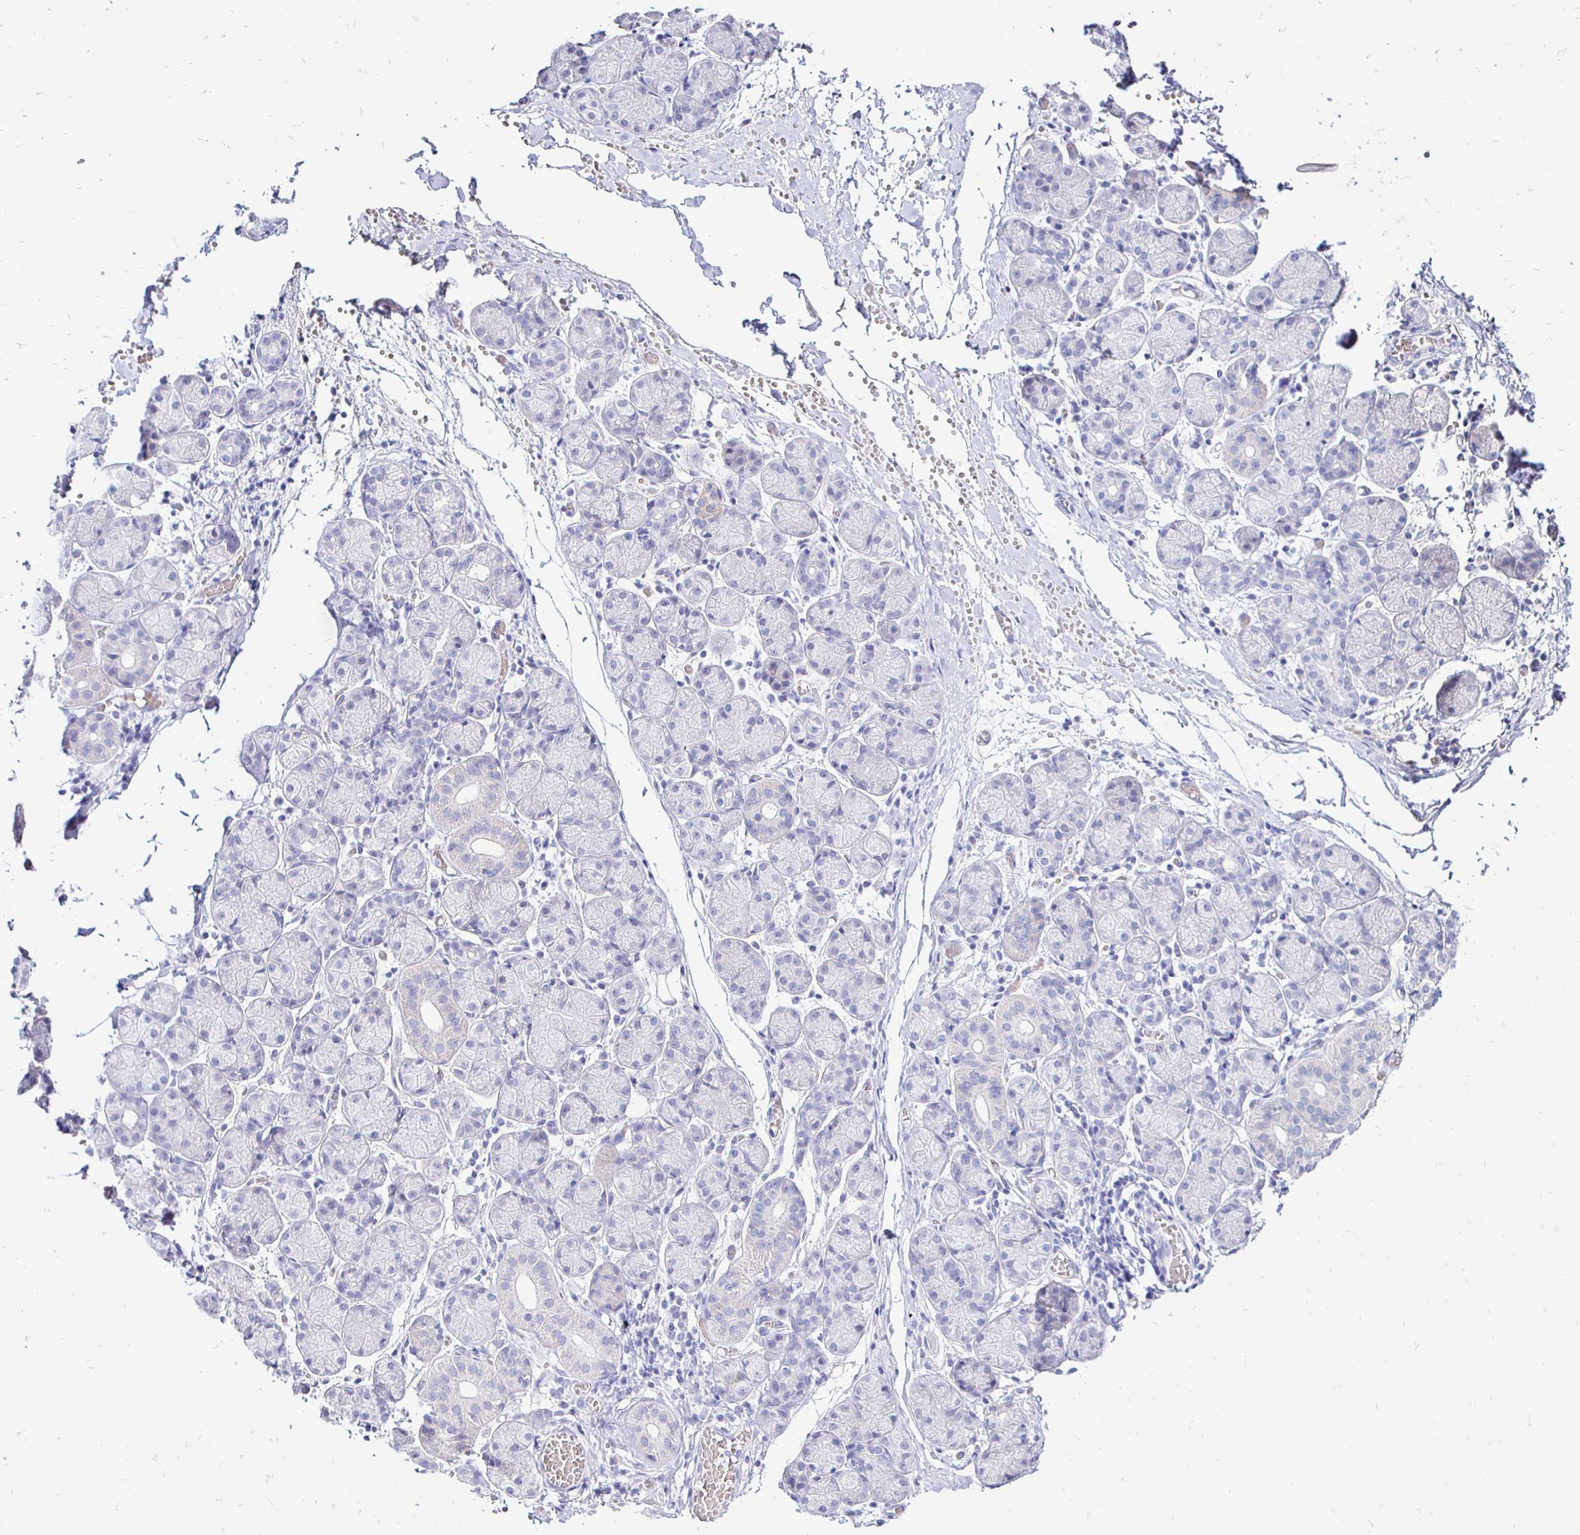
{"staining": {"intensity": "negative", "quantity": "none", "location": "none"}, "tissue": "salivary gland", "cell_type": "Glandular cells", "image_type": "normal", "snomed": [{"axis": "morphology", "description": "Normal tissue, NOS"}, {"axis": "topography", "description": "Salivary gland"}], "caption": "Immunohistochemistry (IHC) of normal human salivary gland demonstrates no staining in glandular cells. Nuclei are stained in blue.", "gene": "IRGC", "patient": {"sex": "female", "age": 24}}